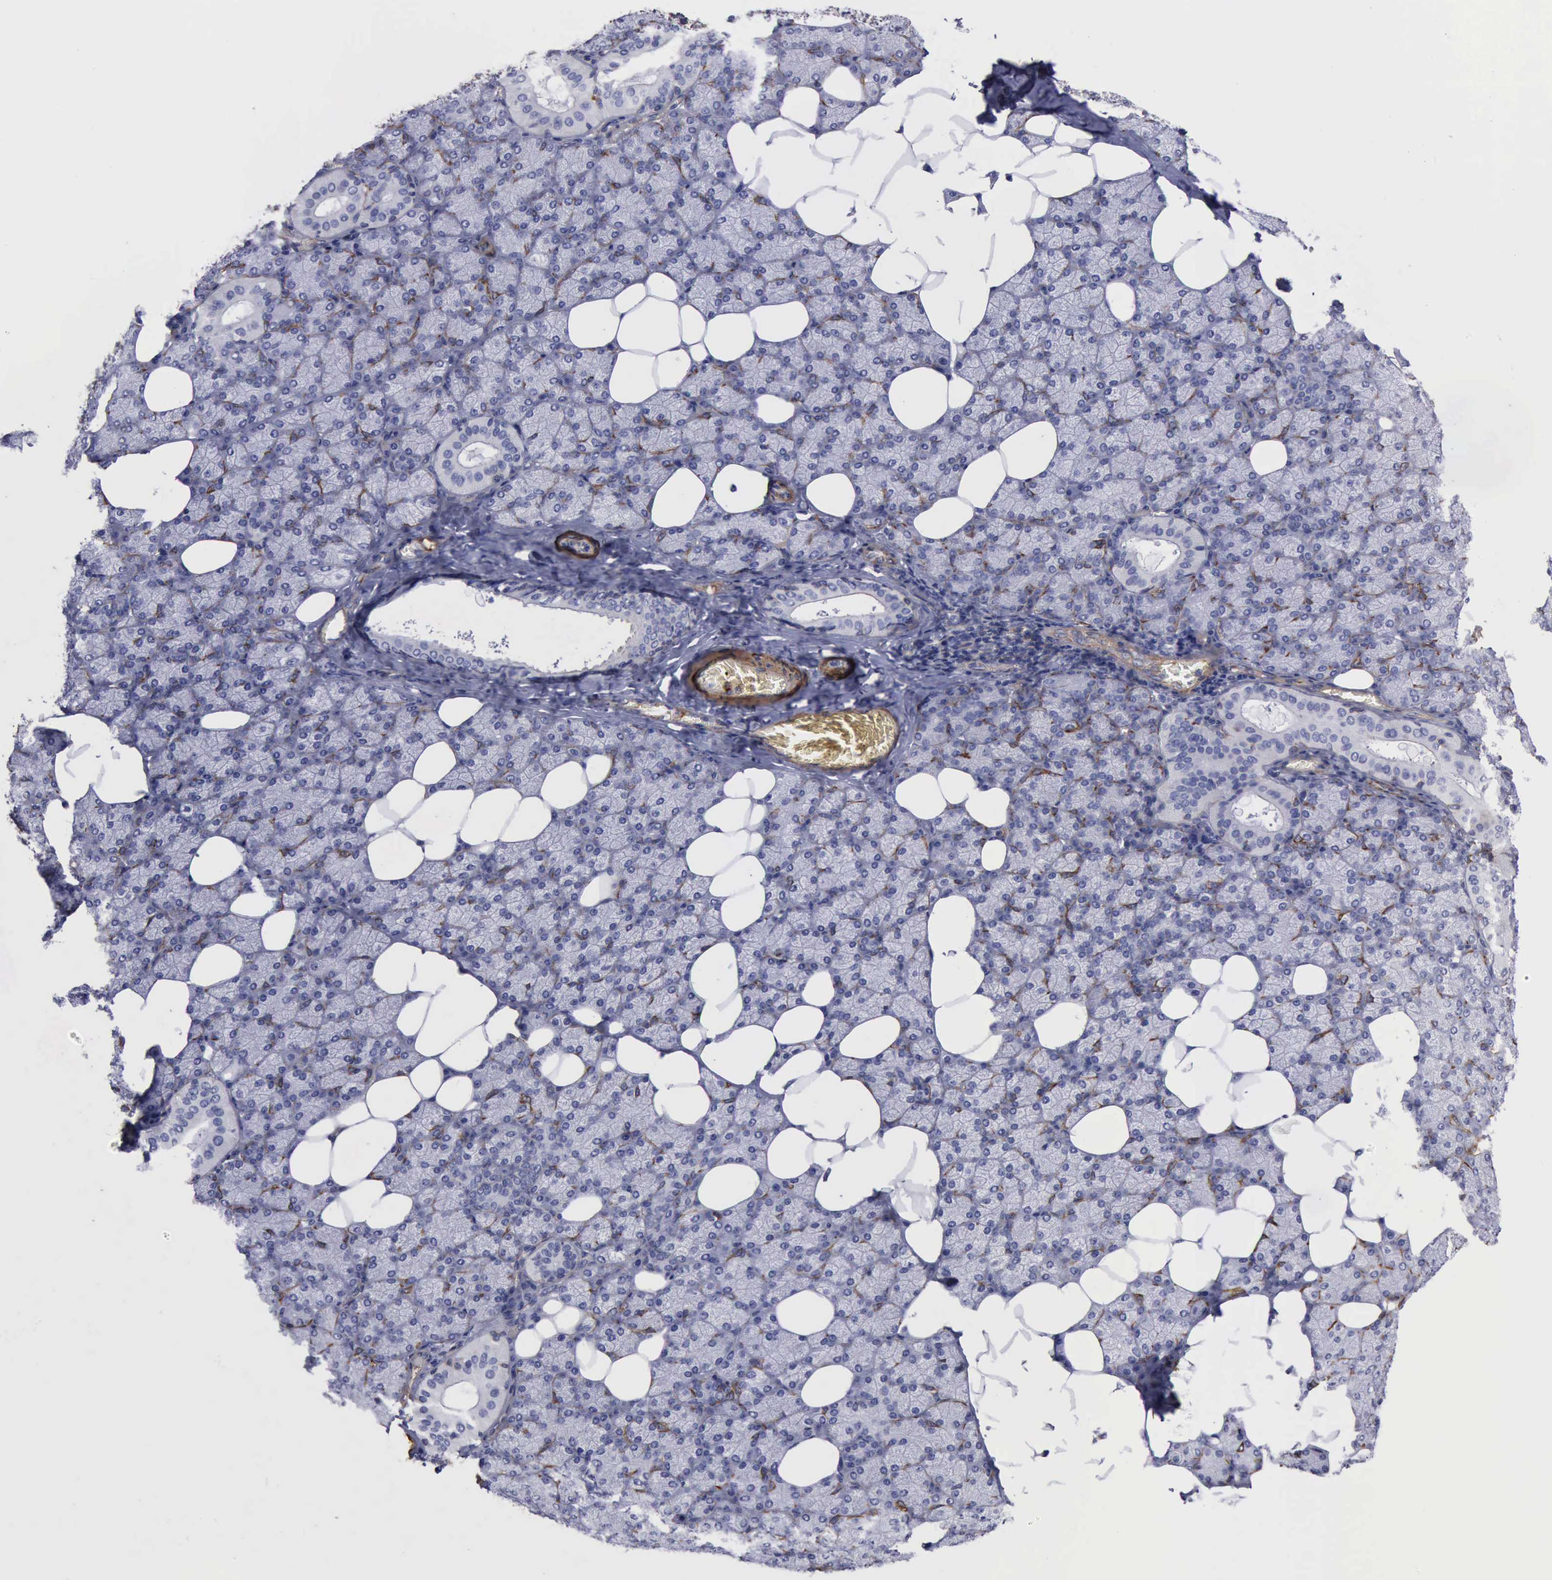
{"staining": {"intensity": "weak", "quantity": "<25%", "location": "cytoplasmic/membranous"}, "tissue": "salivary gland", "cell_type": "Glandular cells", "image_type": "normal", "snomed": [{"axis": "morphology", "description": "Normal tissue, NOS"}, {"axis": "topography", "description": "Lymph node"}, {"axis": "topography", "description": "Salivary gland"}], "caption": "The micrograph demonstrates no staining of glandular cells in benign salivary gland.", "gene": "FLNA", "patient": {"sex": "male", "age": 8}}